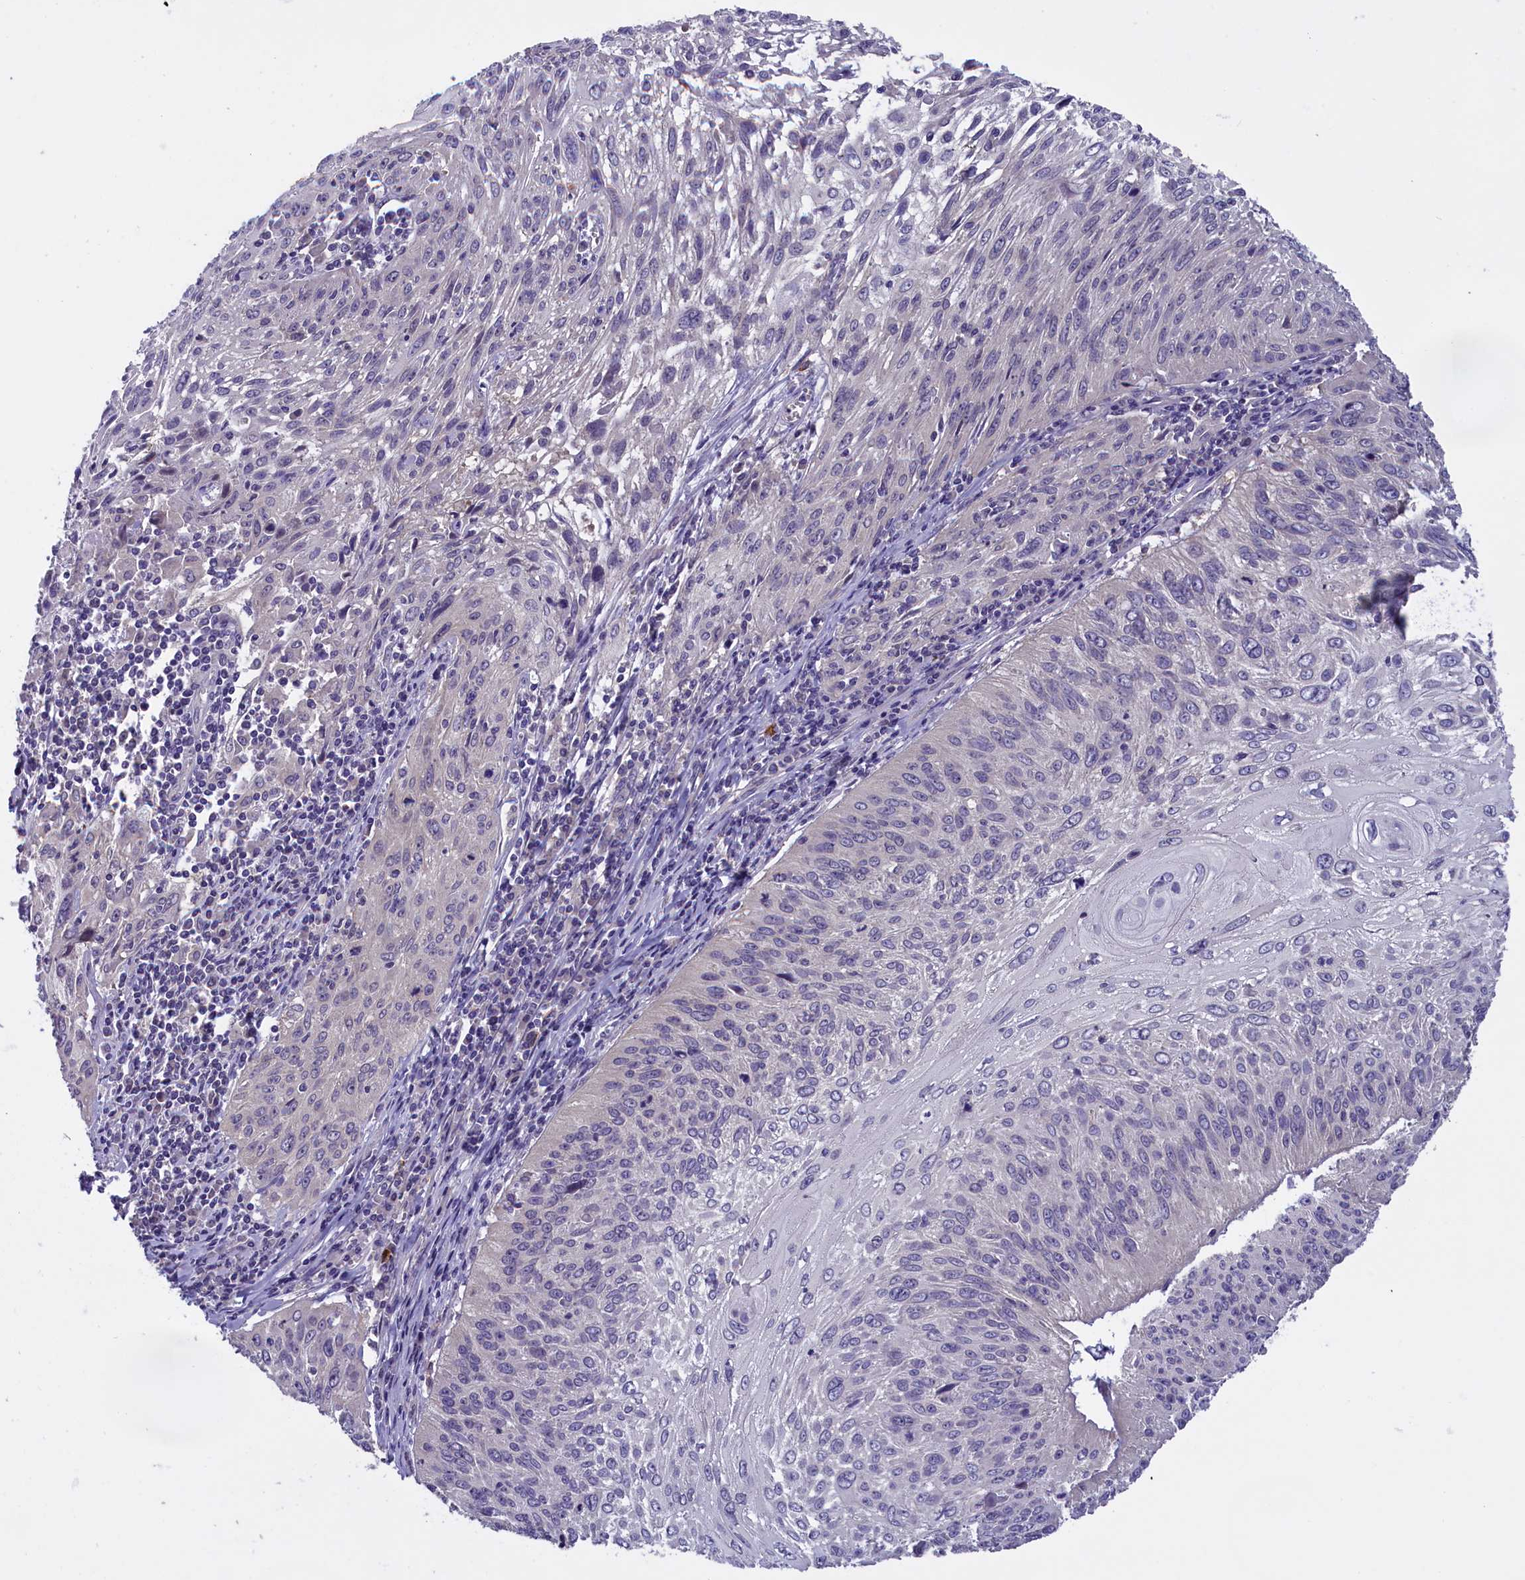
{"staining": {"intensity": "negative", "quantity": "none", "location": "none"}, "tissue": "cervical cancer", "cell_type": "Tumor cells", "image_type": "cancer", "snomed": [{"axis": "morphology", "description": "Squamous cell carcinoma, NOS"}, {"axis": "topography", "description": "Cervix"}], "caption": "High power microscopy photomicrograph of an immunohistochemistry micrograph of cervical cancer, revealing no significant positivity in tumor cells.", "gene": "ENPP6", "patient": {"sex": "female", "age": 51}}